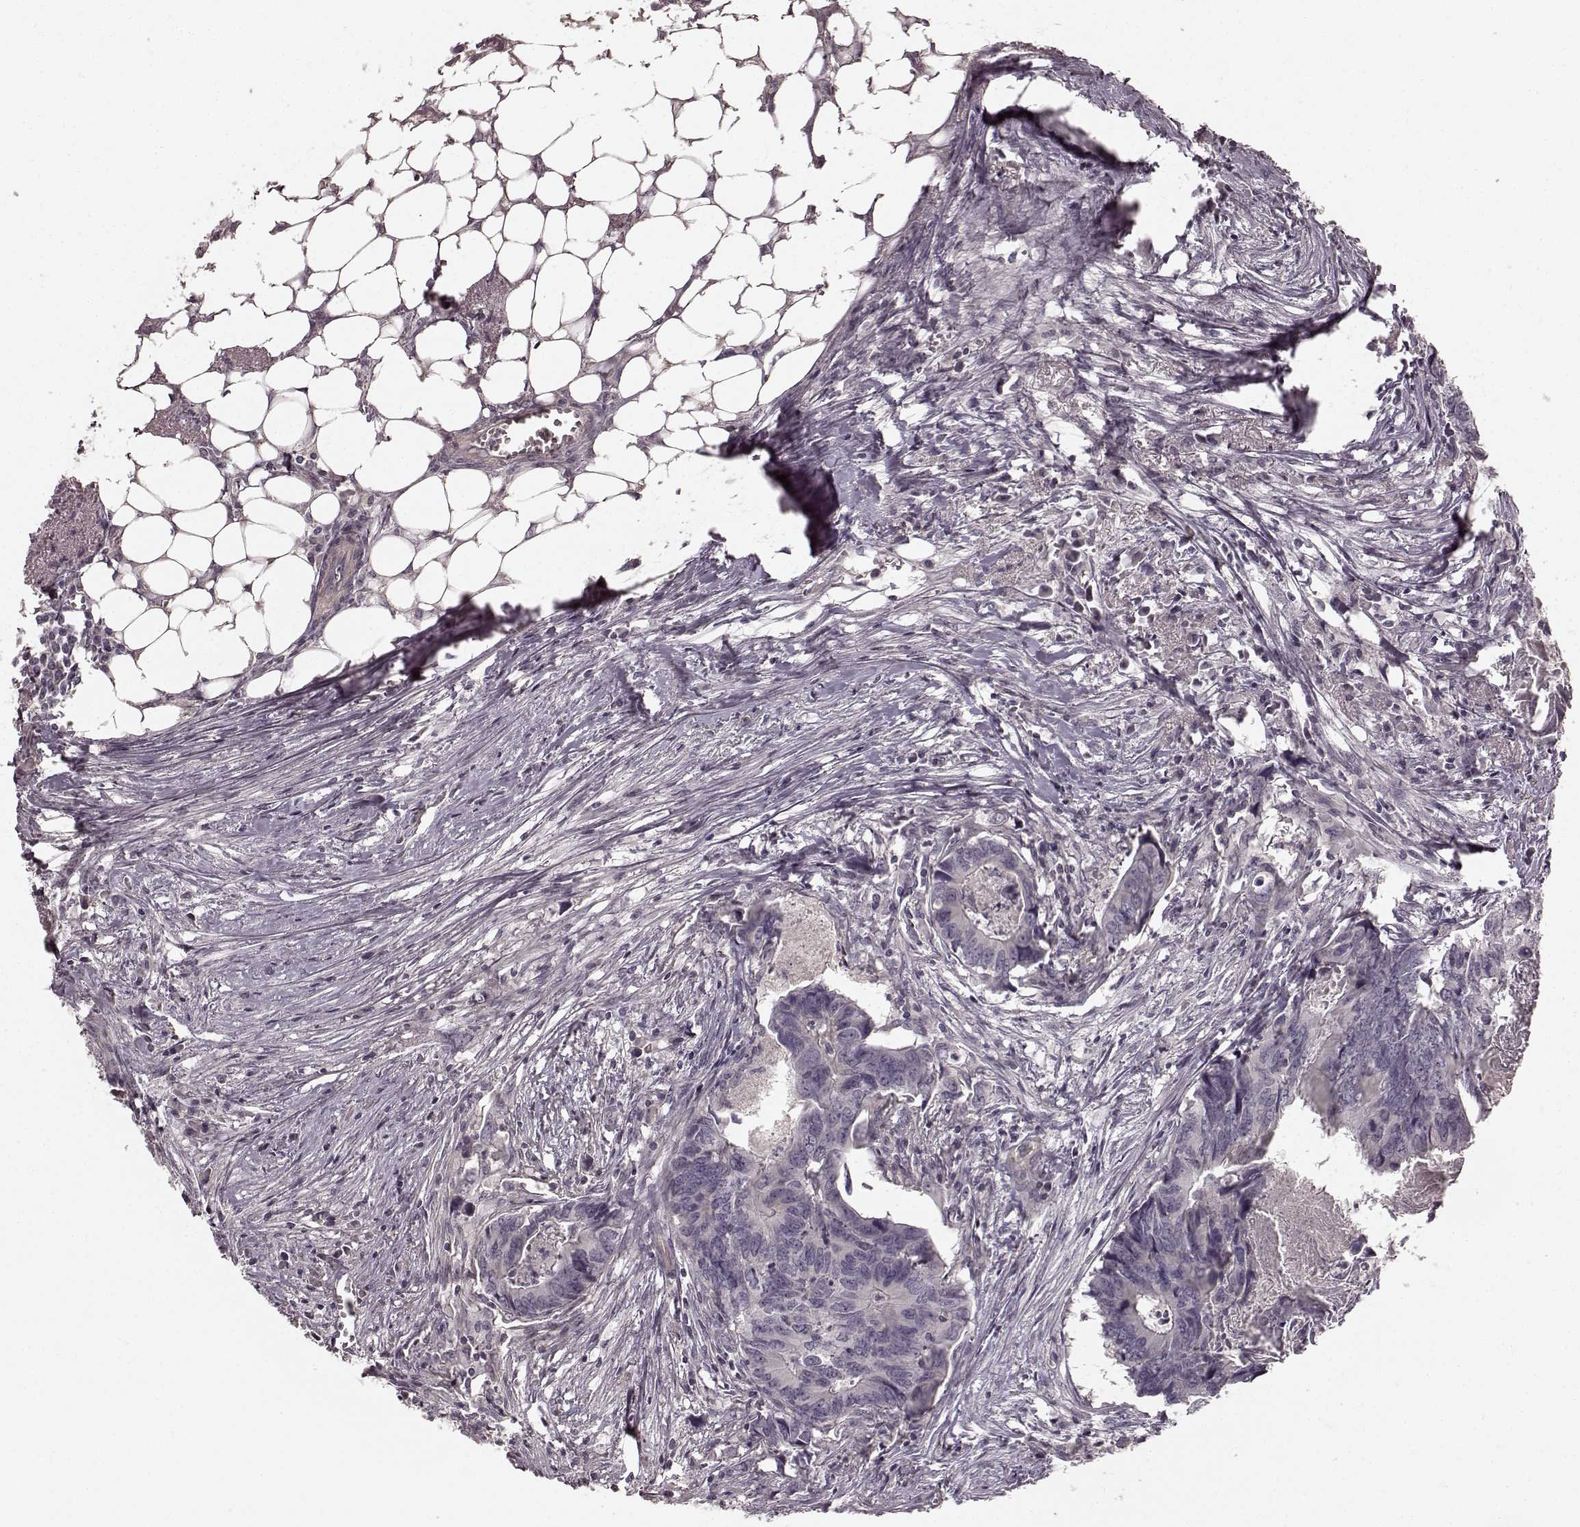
{"staining": {"intensity": "negative", "quantity": "none", "location": "none"}, "tissue": "colorectal cancer", "cell_type": "Tumor cells", "image_type": "cancer", "snomed": [{"axis": "morphology", "description": "Adenocarcinoma, NOS"}, {"axis": "topography", "description": "Colon"}], "caption": "High power microscopy micrograph of an immunohistochemistry (IHC) photomicrograph of colorectal cancer, revealing no significant staining in tumor cells.", "gene": "PRKCE", "patient": {"sex": "female", "age": 82}}